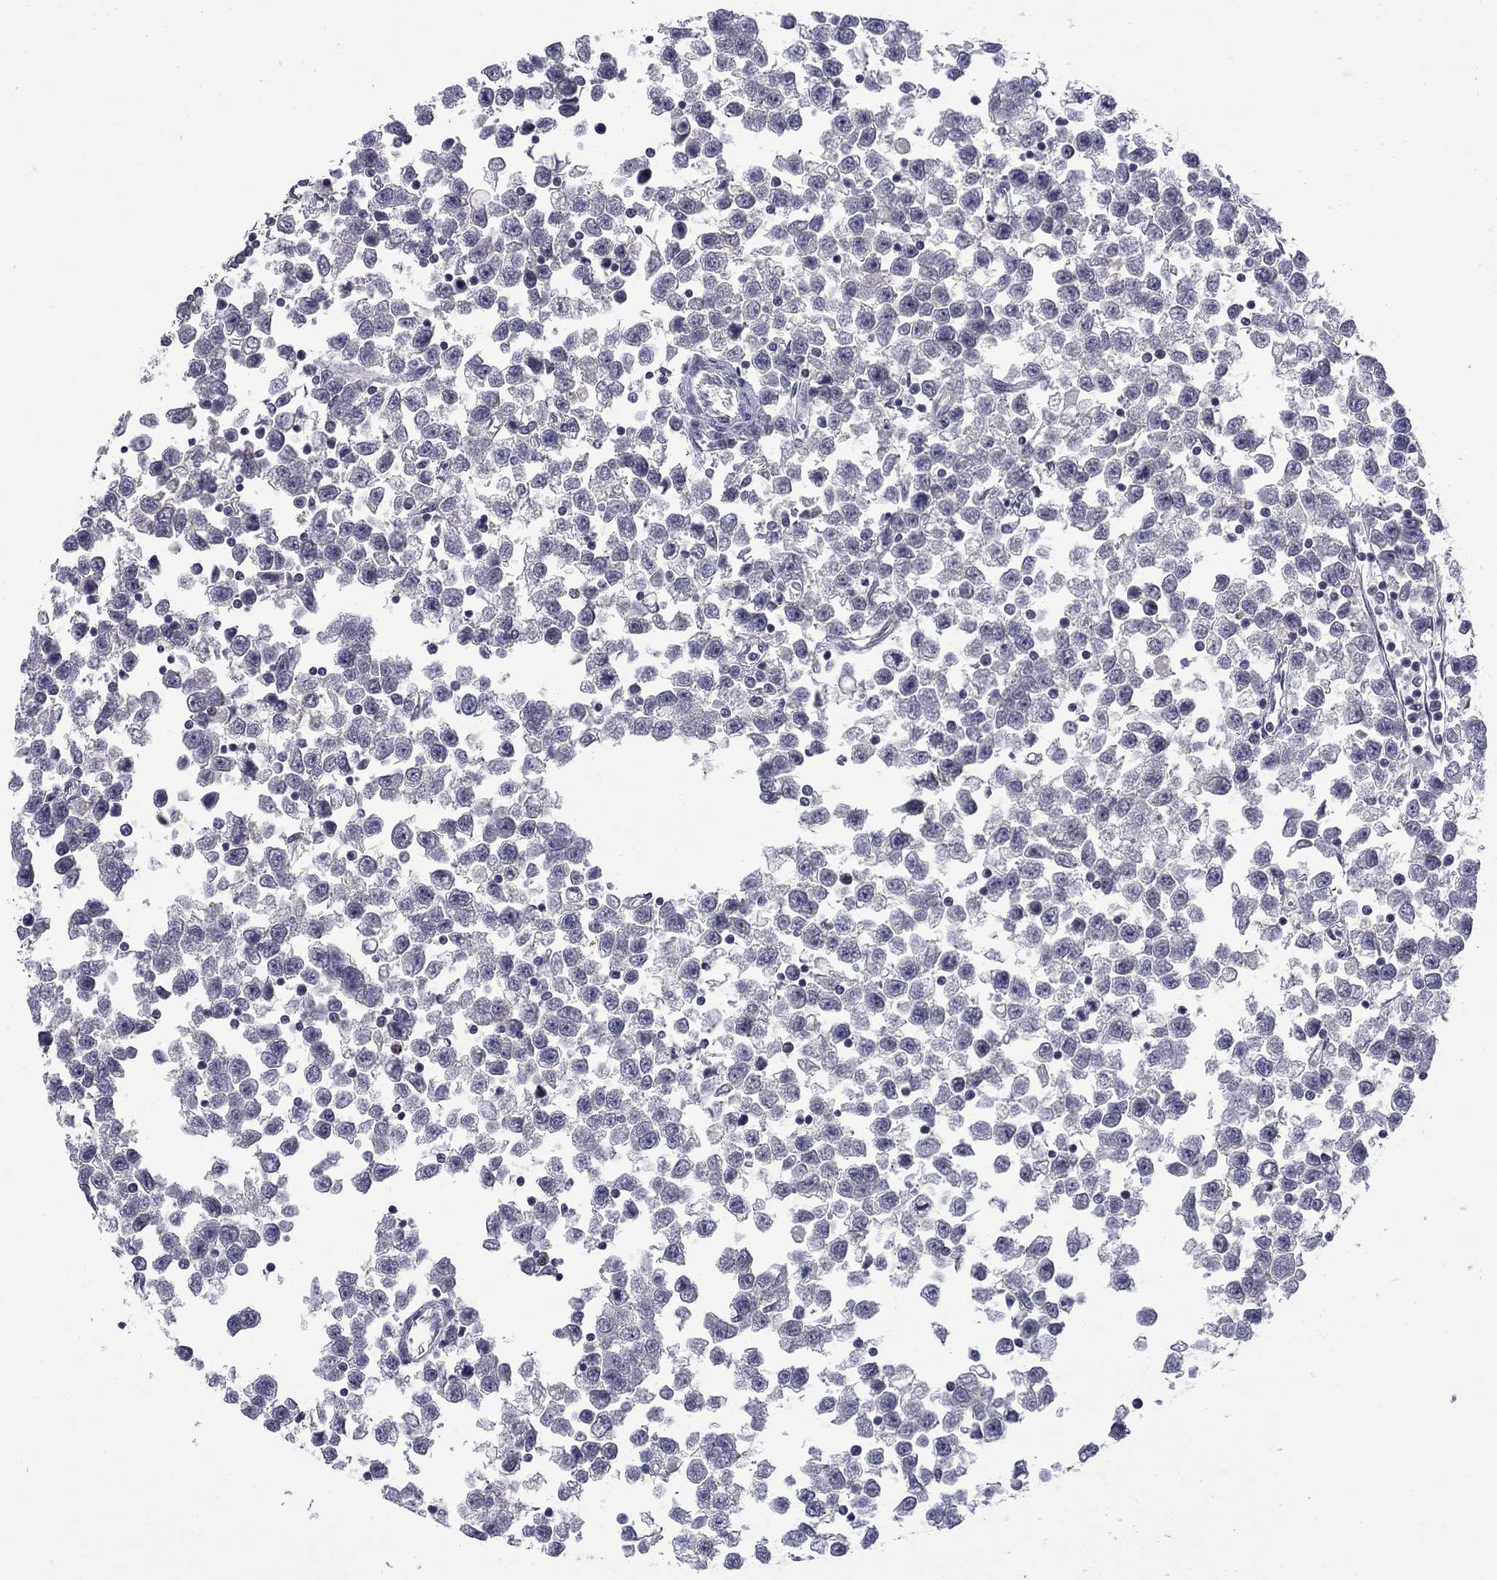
{"staining": {"intensity": "negative", "quantity": "none", "location": "none"}, "tissue": "testis cancer", "cell_type": "Tumor cells", "image_type": "cancer", "snomed": [{"axis": "morphology", "description": "Seminoma, NOS"}, {"axis": "topography", "description": "Testis"}], "caption": "The photomicrograph exhibits no staining of tumor cells in testis seminoma. The staining is performed using DAB brown chromogen with nuclei counter-stained in using hematoxylin.", "gene": "PCBP3", "patient": {"sex": "male", "age": 34}}